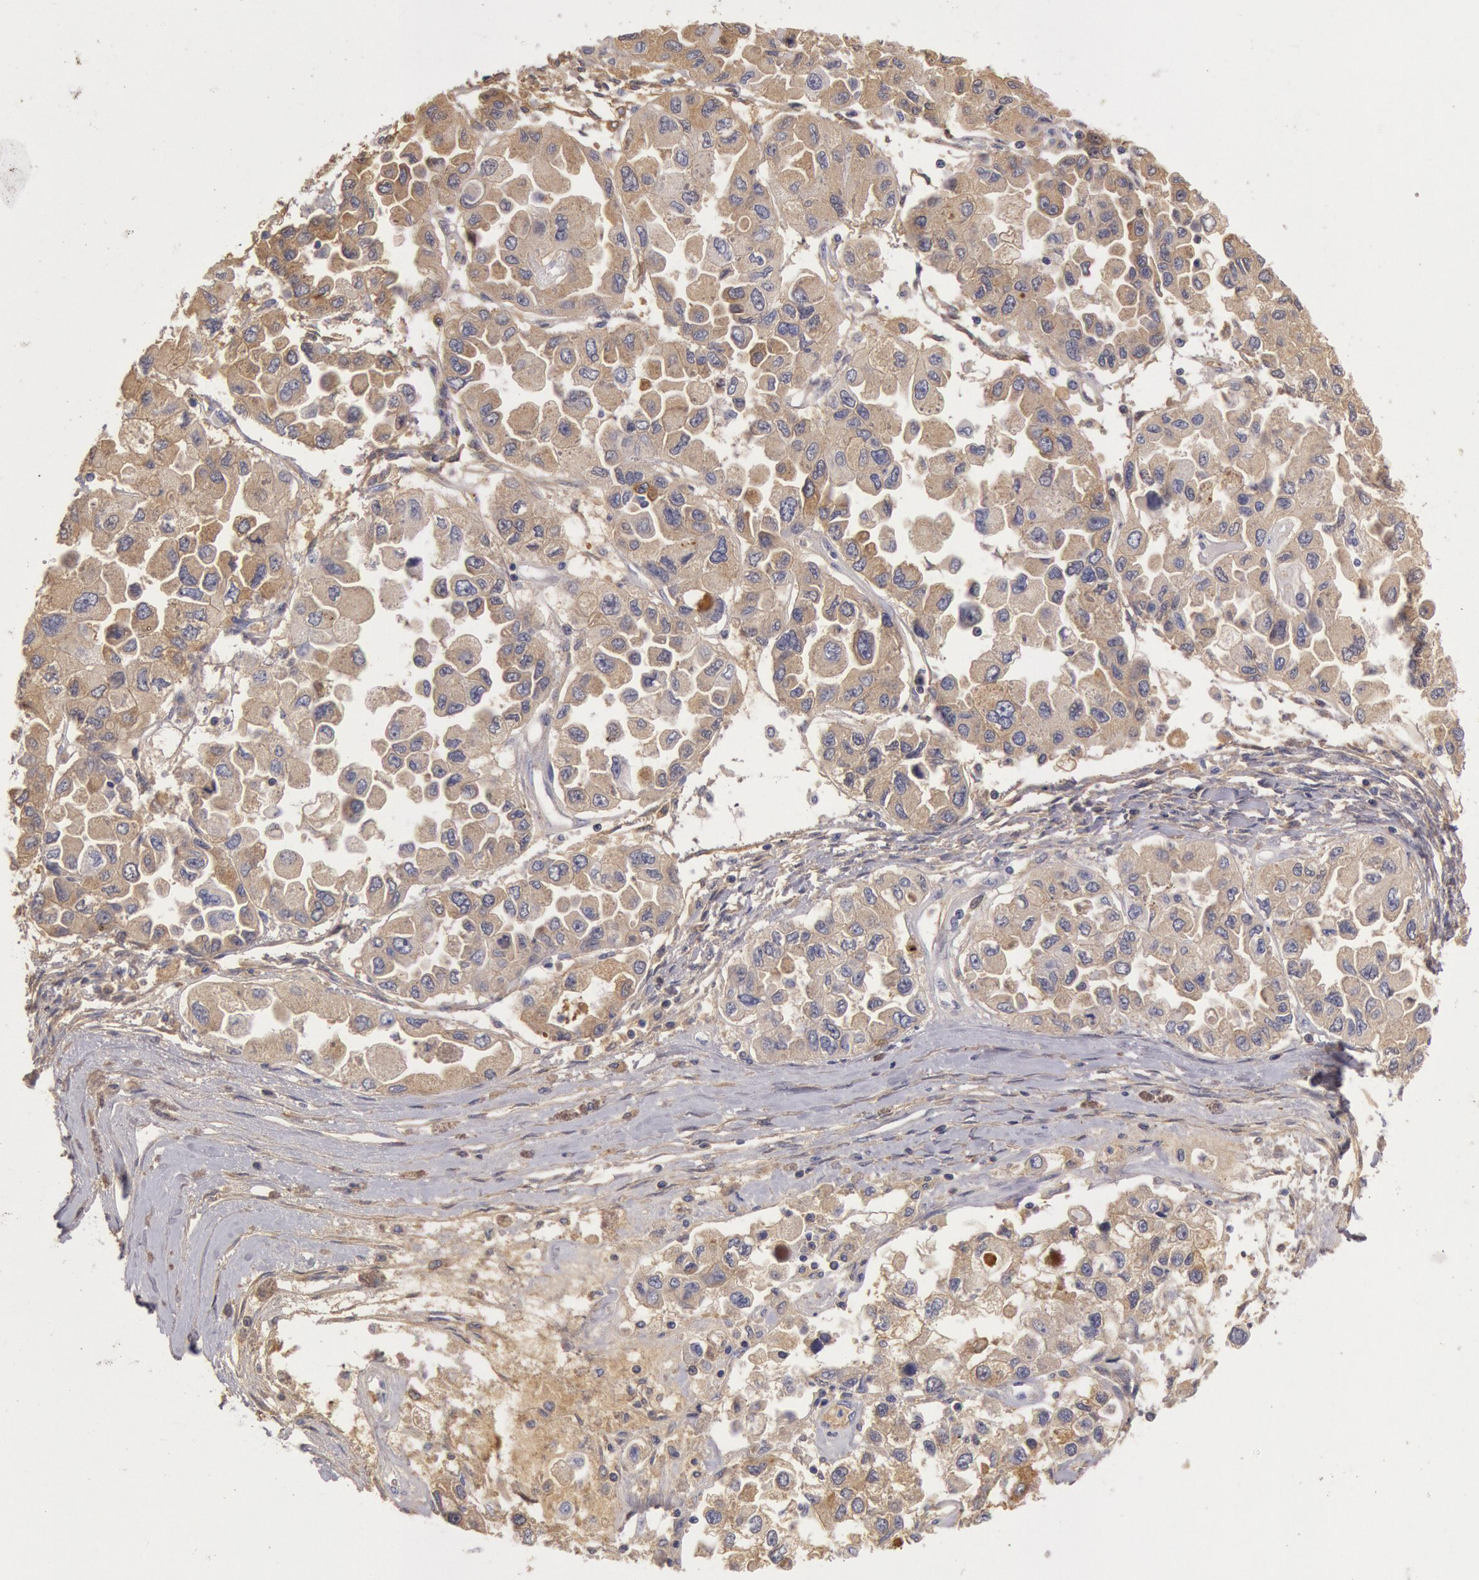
{"staining": {"intensity": "negative", "quantity": "none", "location": "none"}, "tissue": "ovarian cancer", "cell_type": "Tumor cells", "image_type": "cancer", "snomed": [{"axis": "morphology", "description": "Cystadenocarcinoma, serous, NOS"}, {"axis": "topography", "description": "Ovary"}], "caption": "Ovarian cancer was stained to show a protein in brown. There is no significant expression in tumor cells.", "gene": "C1R", "patient": {"sex": "female", "age": 84}}